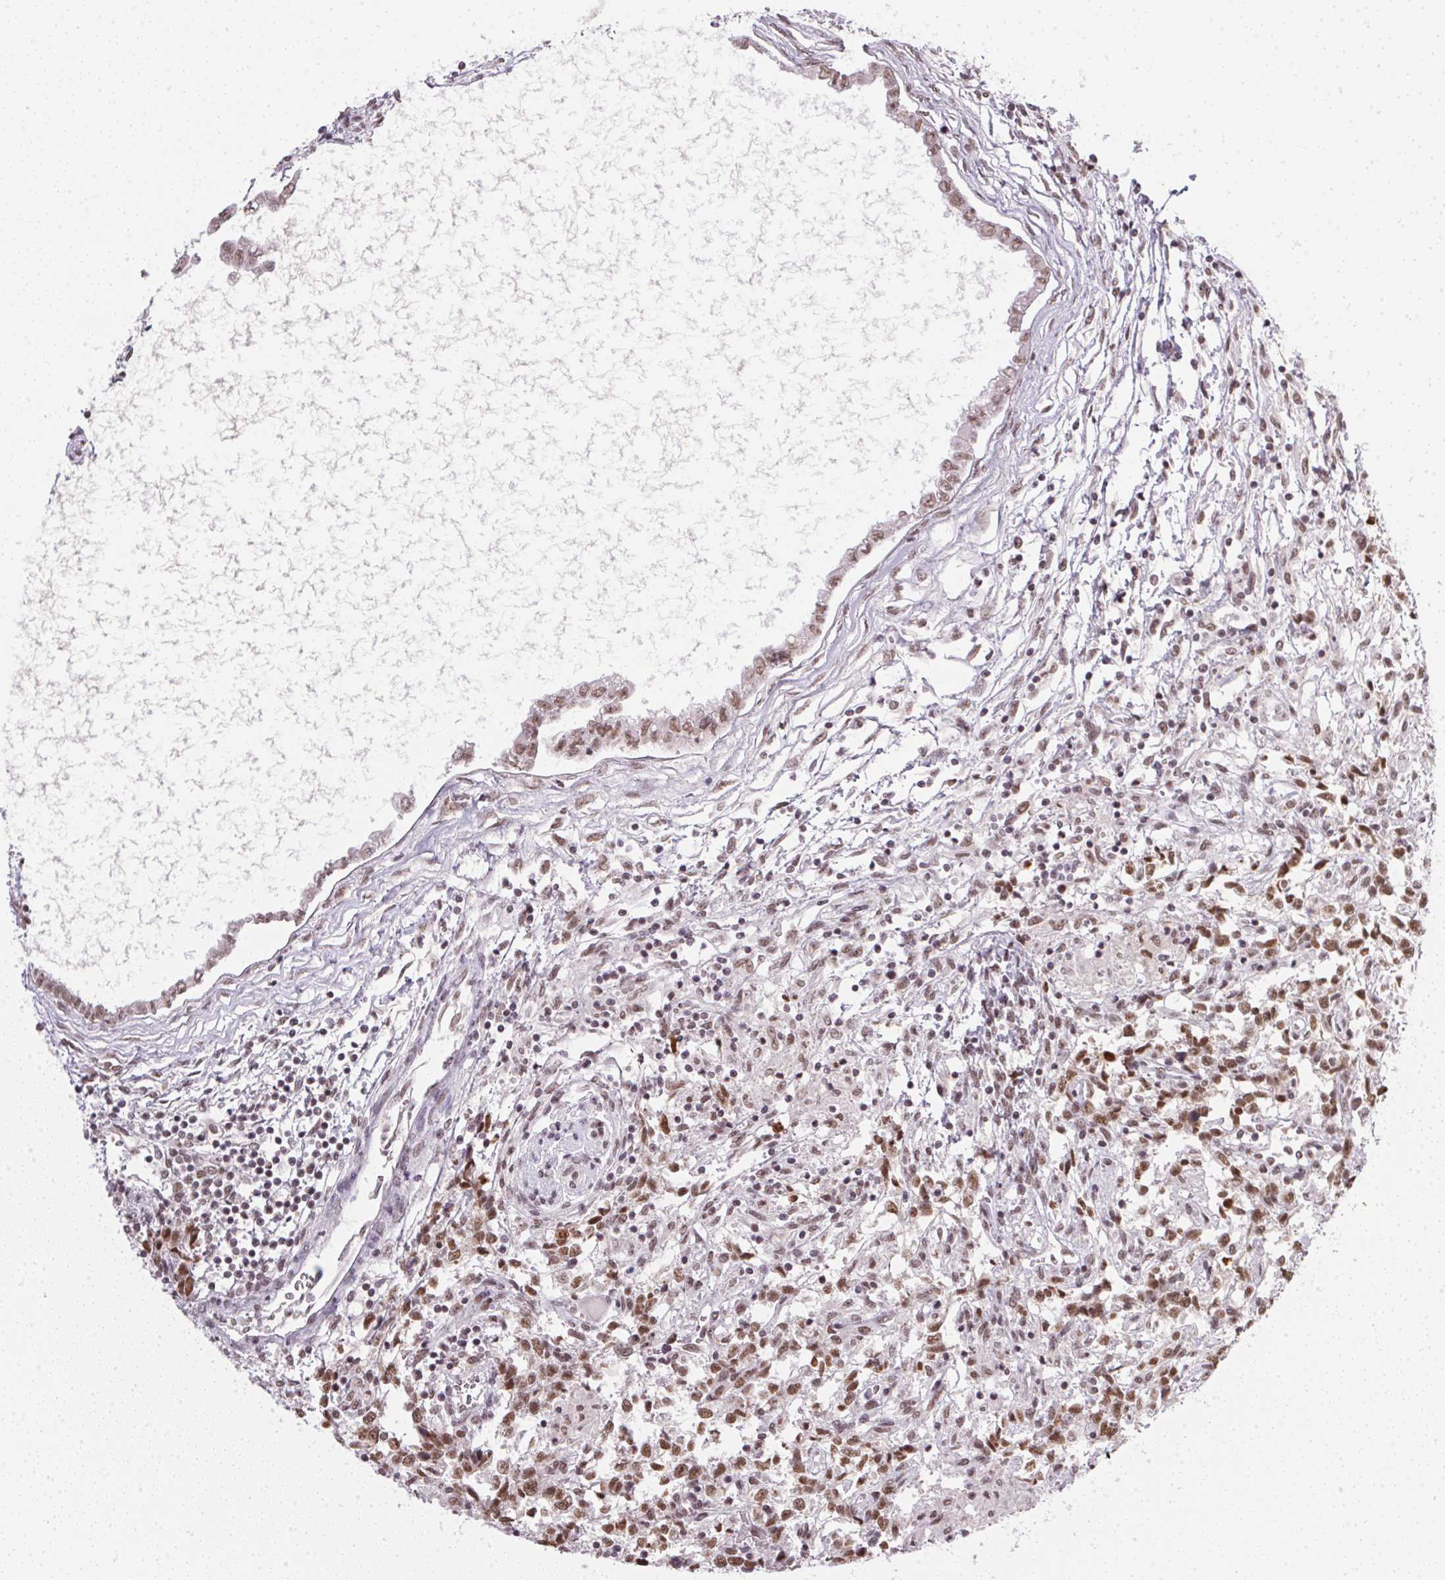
{"staining": {"intensity": "moderate", "quantity": ">75%", "location": "nuclear"}, "tissue": "testis cancer", "cell_type": "Tumor cells", "image_type": "cancer", "snomed": [{"axis": "morphology", "description": "Carcinoma, Embryonal, NOS"}, {"axis": "topography", "description": "Testis"}], "caption": "Brown immunohistochemical staining in testis embryonal carcinoma displays moderate nuclear staining in about >75% of tumor cells.", "gene": "SRSF7", "patient": {"sex": "male", "age": 37}}